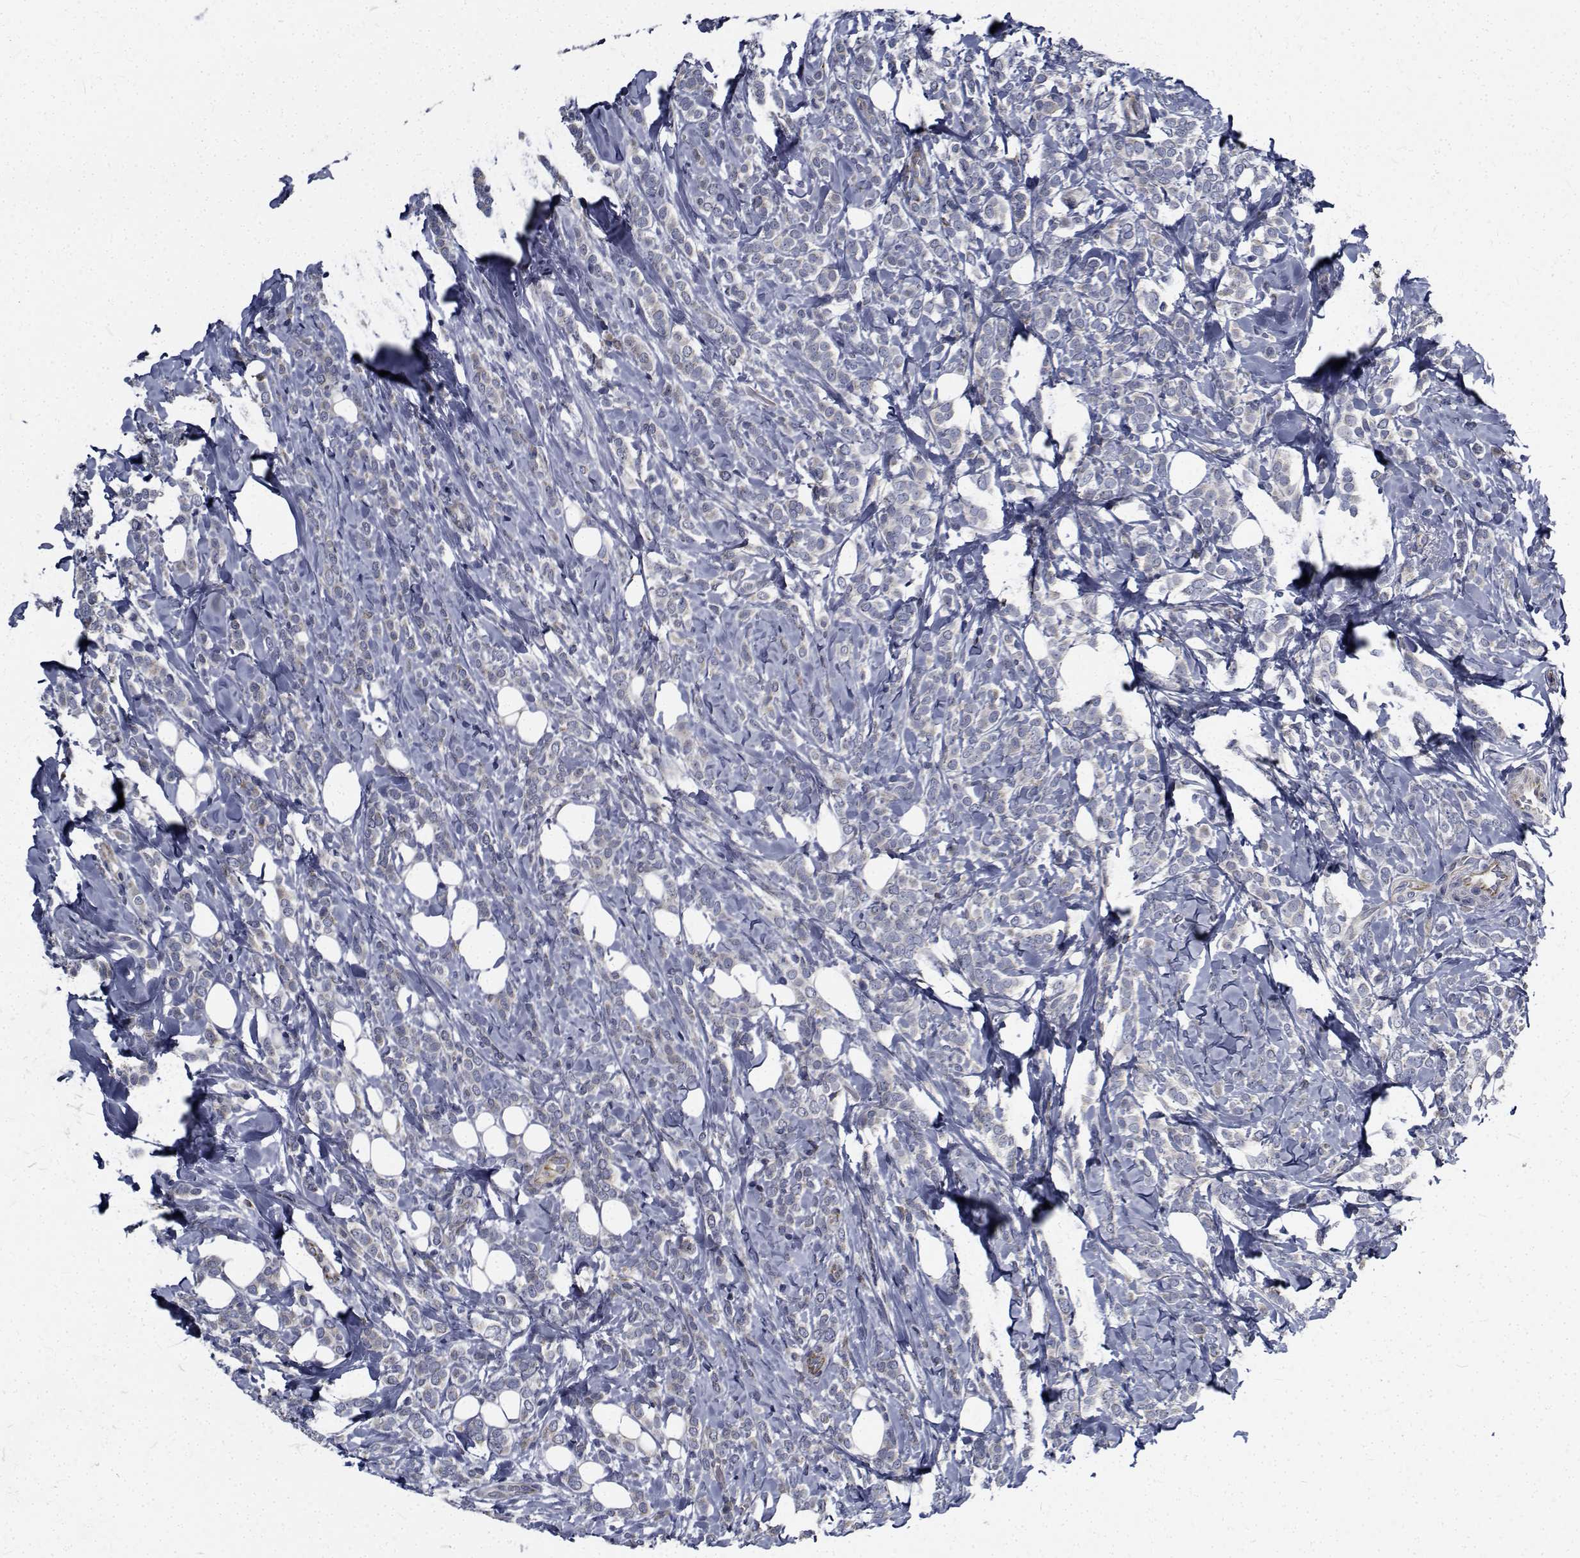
{"staining": {"intensity": "negative", "quantity": "none", "location": "none"}, "tissue": "breast cancer", "cell_type": "Tumor cells", "image_type": "cancer", "snomed": [{"axis": "morphology", "description": "Lobular carcinoma"}, {"axis": "topography", "description": "Breast"}], "caption": "Immunohistochemistry (IHC) micrograph of lobular carcinoma (breast) stained for a protein (brown), which reveals no positivity in tumor cells.", "gene": "TTBK1", "patient": {"sex": "female", "age": 49}}